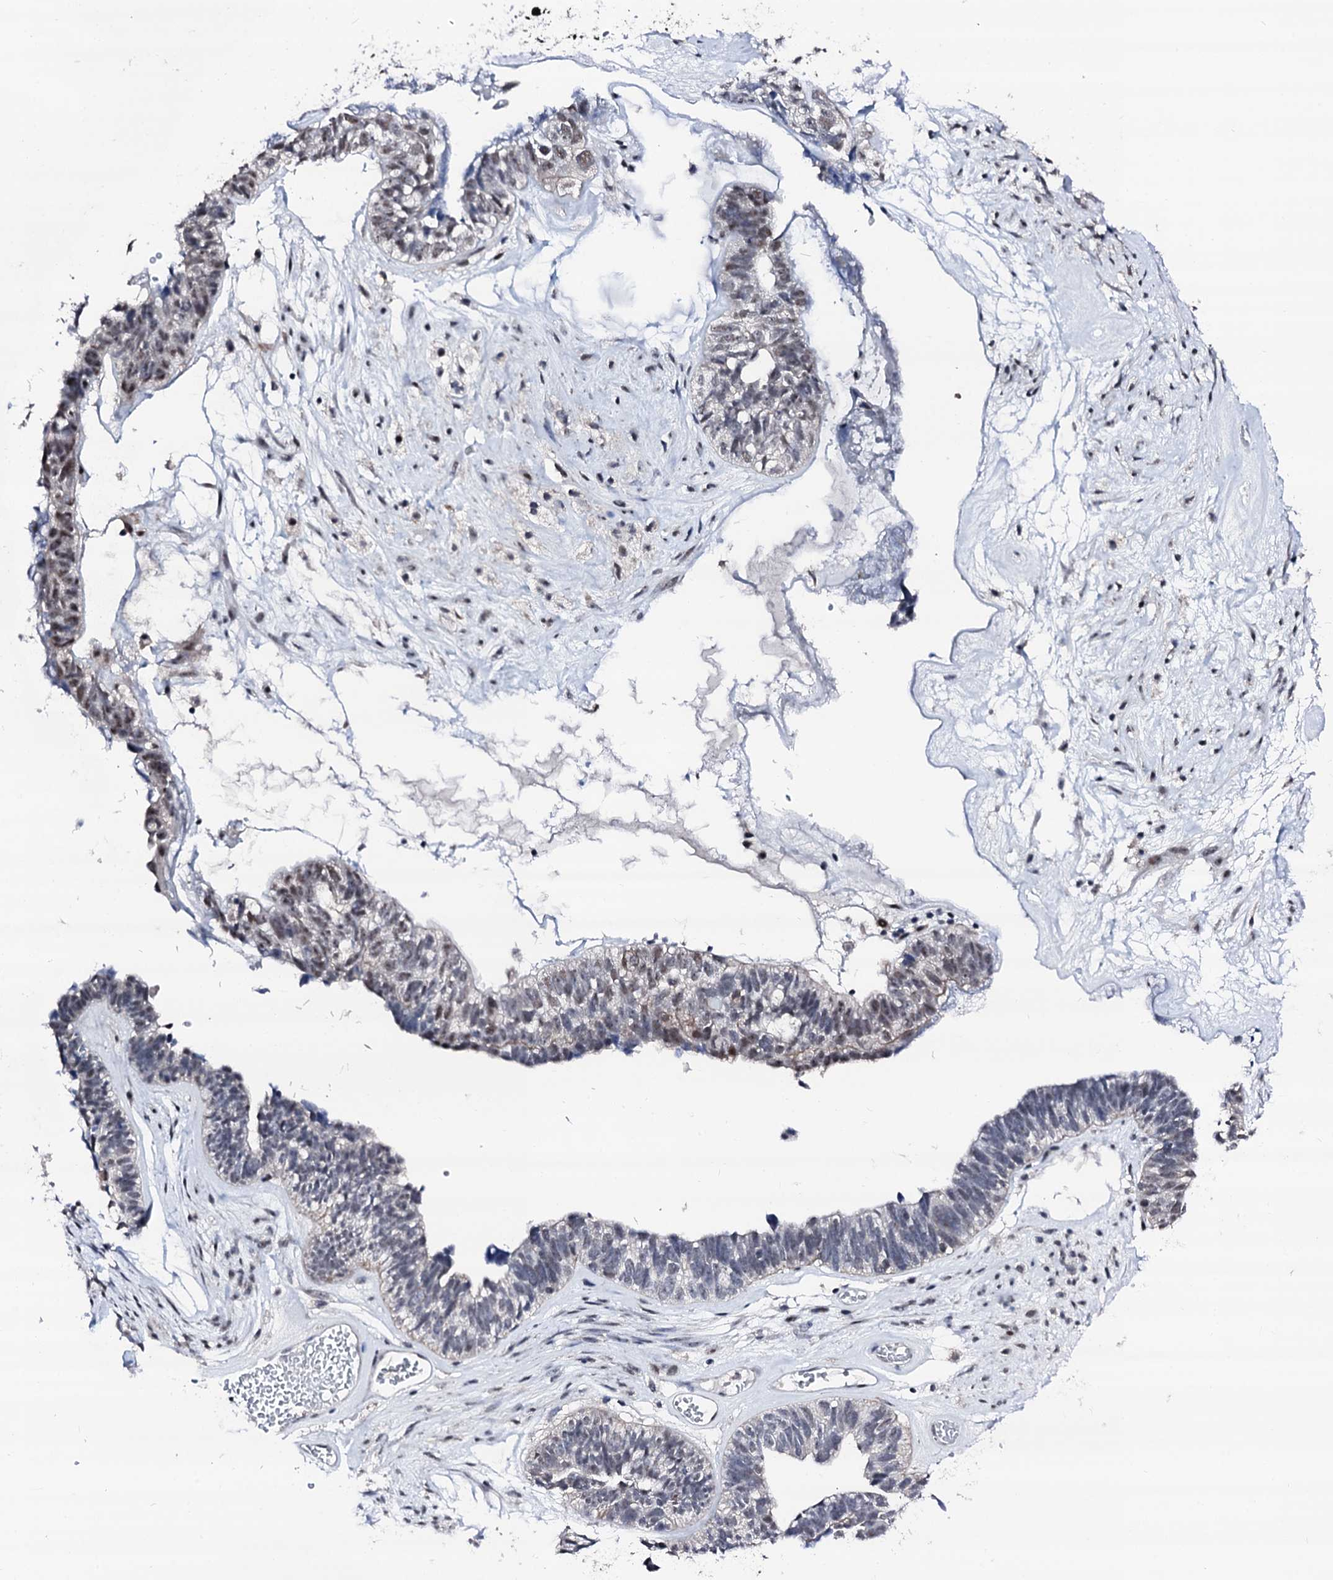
{"staining": {"intensity": "weak", "quantity": "<25%", "location": "nuclear"}, "tissue": "ovarian cancer", "cell_type": "Tumor cells", "image_type": "cancer", "snomed": [{"axis": "morphology", "description": "Cystadenocarcinoma, serous, NOS"}, {"axis": "topography", "description": "Ovary"}], "caption": "High power microscopy micrograph of an immunohistochemistry photomicrograph of ovarian serous cystadenocarcinoma, revealing no significant expression in tumor cells. (DAB immunohistochemistry, high magnification).", "gene": "TRAFD1", "patient": {"sex": "female", "age": 79}}